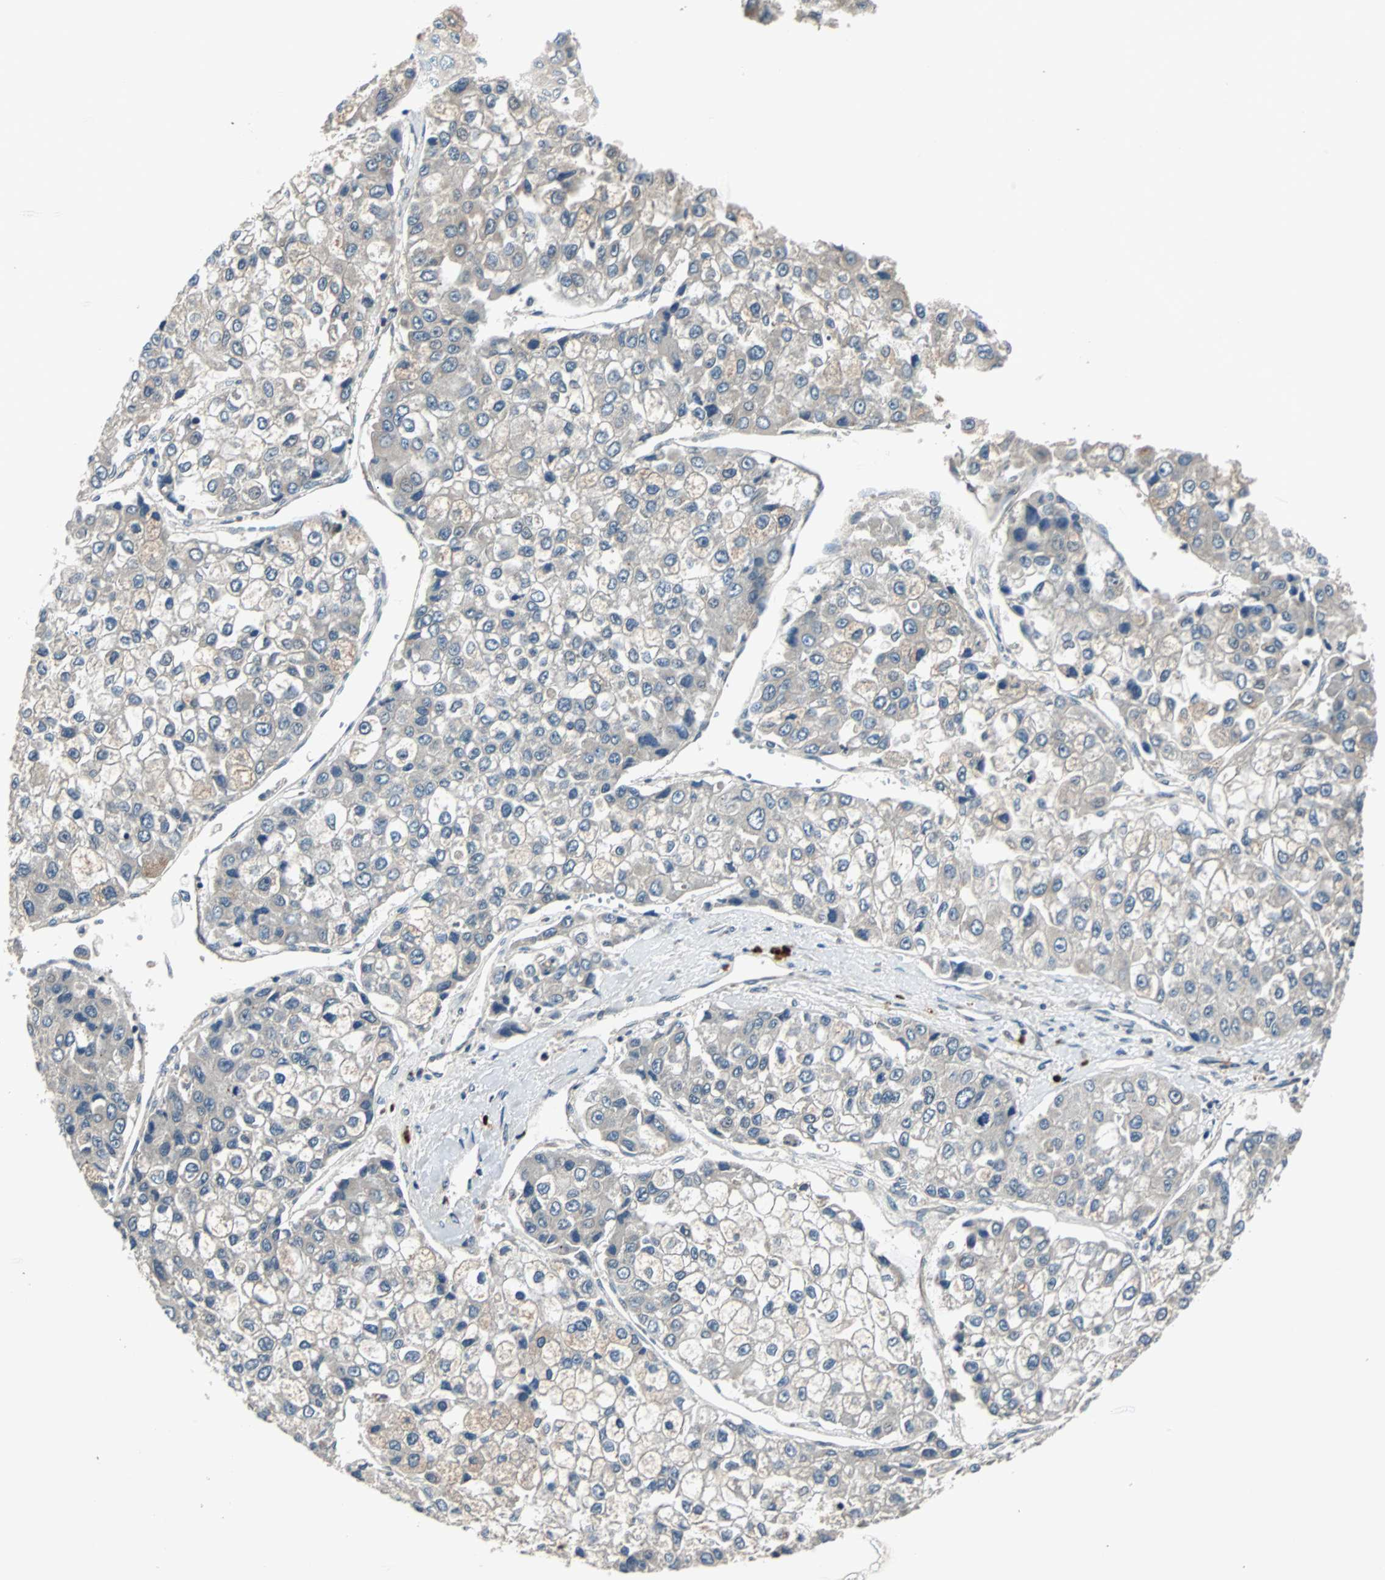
{"staining": {"intensity": "moderate", "quantity": ">75%", "location": "cytoplasmic/membranous"}, "tissue": "liver cancer", "cell_type": "Tumor cells", "image_type": "cancer", "snomed": [{"axis": "morphology", "description": "Carcinoma, Hepatocellular, NOS"}, {"axis": "topography", "description": "Liver"}], "caption": "Immunohistochemistry (IHC) staining of liver hepatocellular carcinoma, which reveals medium levels of moderate cytoplasmic/membranous staining in approximately >75% of tumor cells indicating moderate cytoplasmic/membranous protein positivity. The staining was performed using DAB (3,3'-diaminobenzidine) (brown) for protein detection and nuclei were counterstained in hematoxylin (blue).", "gene": "ARF1", "patient": {"sex": "female", "age": 66}}